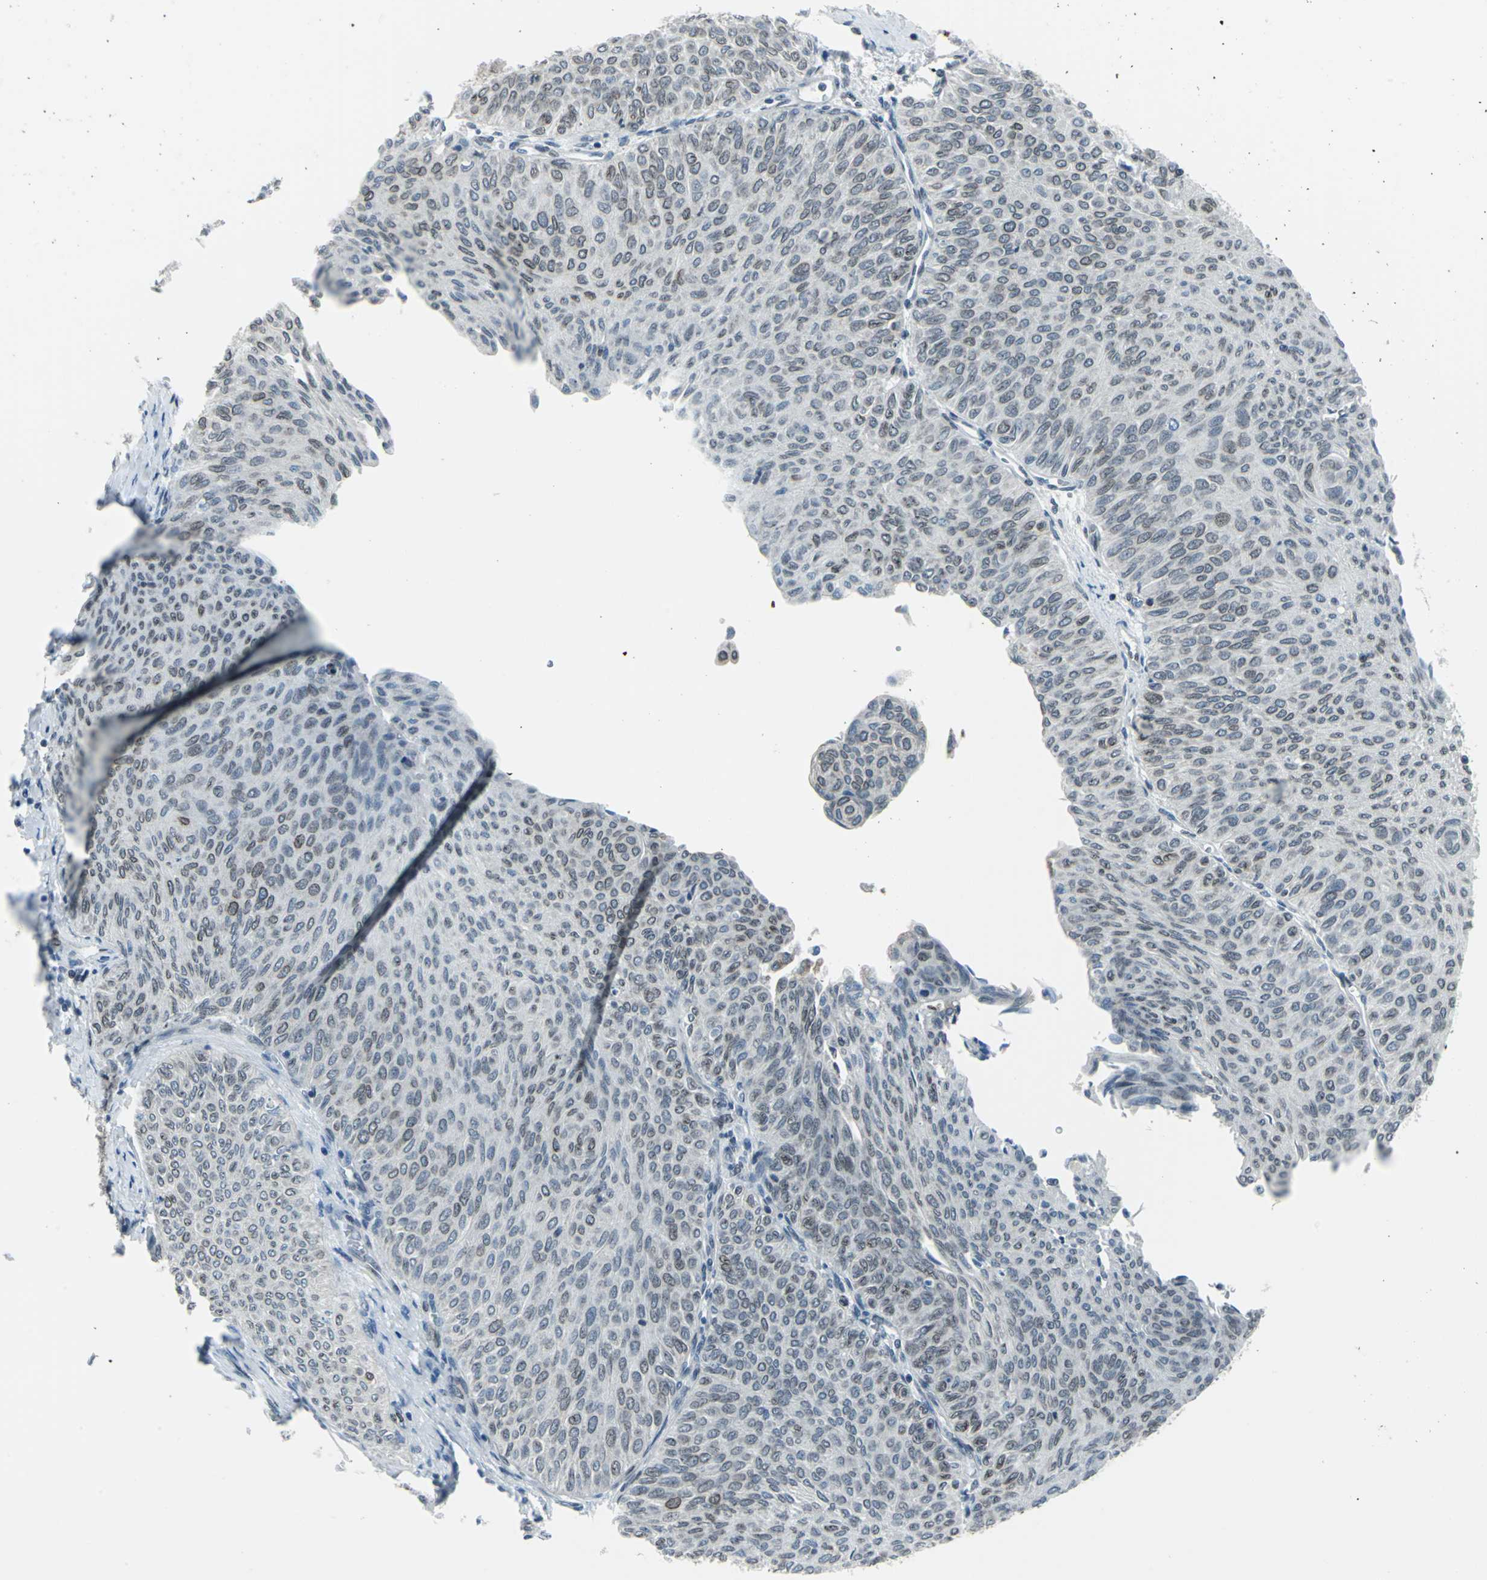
{"staining": {"intensity": "weak", "quantity": "25%-75%", "location": "cytoplasmic/membranous,nuclear"}, "tissue": "urothelial cancer", "cell_type": "Tumor cells", "image_type": "cancer", "snomed": [{"axis": "morphology", "description": "Urothelial carcinoma, Low grade"}, {"axis": "topography", "description": "Urinary bladder"}], "caption": "Immunohistochemistry (IHC) of urothelial cancer displays low levels of weak cytoplasmic/membranous and nuclear expression in about 25%-75% of tumor cells.", "gene": "SNUPN", "patient": {"sex": "male", "age": 78}}